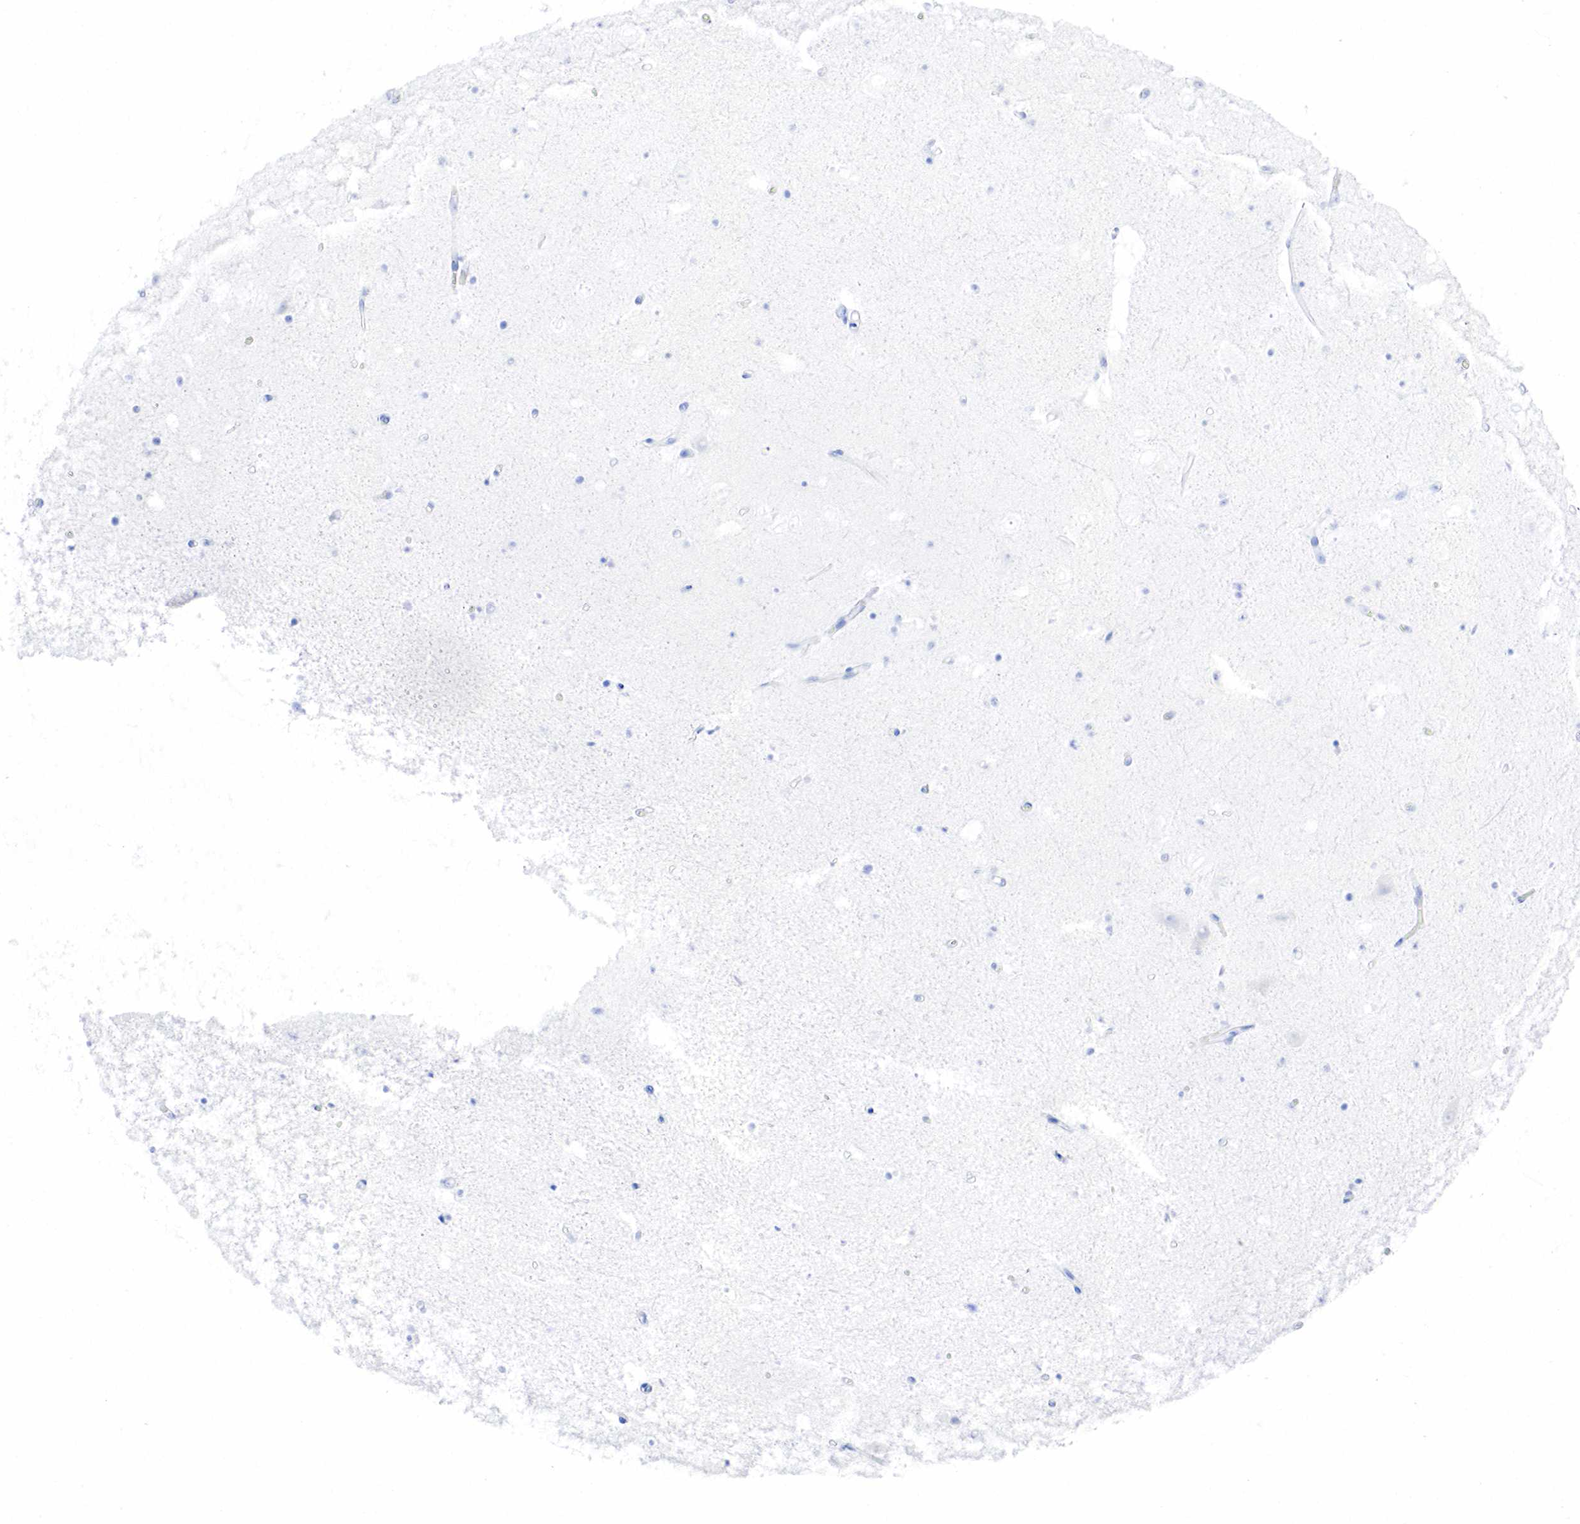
{"staining": {"intensity": "negative", "quantity": "none", "location": "none"}, "tissue": "hippocampus", "cell_type": "Glial cells", "image_type": "normal", "snomed": [{"axis": "morphology", "description": "Normal tissue, NOS"}, {"axis": "topography", "description": "Hippocampus"}], "caption": "Immunohistochemistry photomicrograph of benign human hippocampus stained for a protein (brown), which demonstrates no expression in glial cells. (DAB (3,3'-diaminobenzidine) immunohistochemistry (IHC) visualized using brightfield microscopy, high magnification).", "gene": "INHA", "patient": {"sex": "male", "age": 45}}